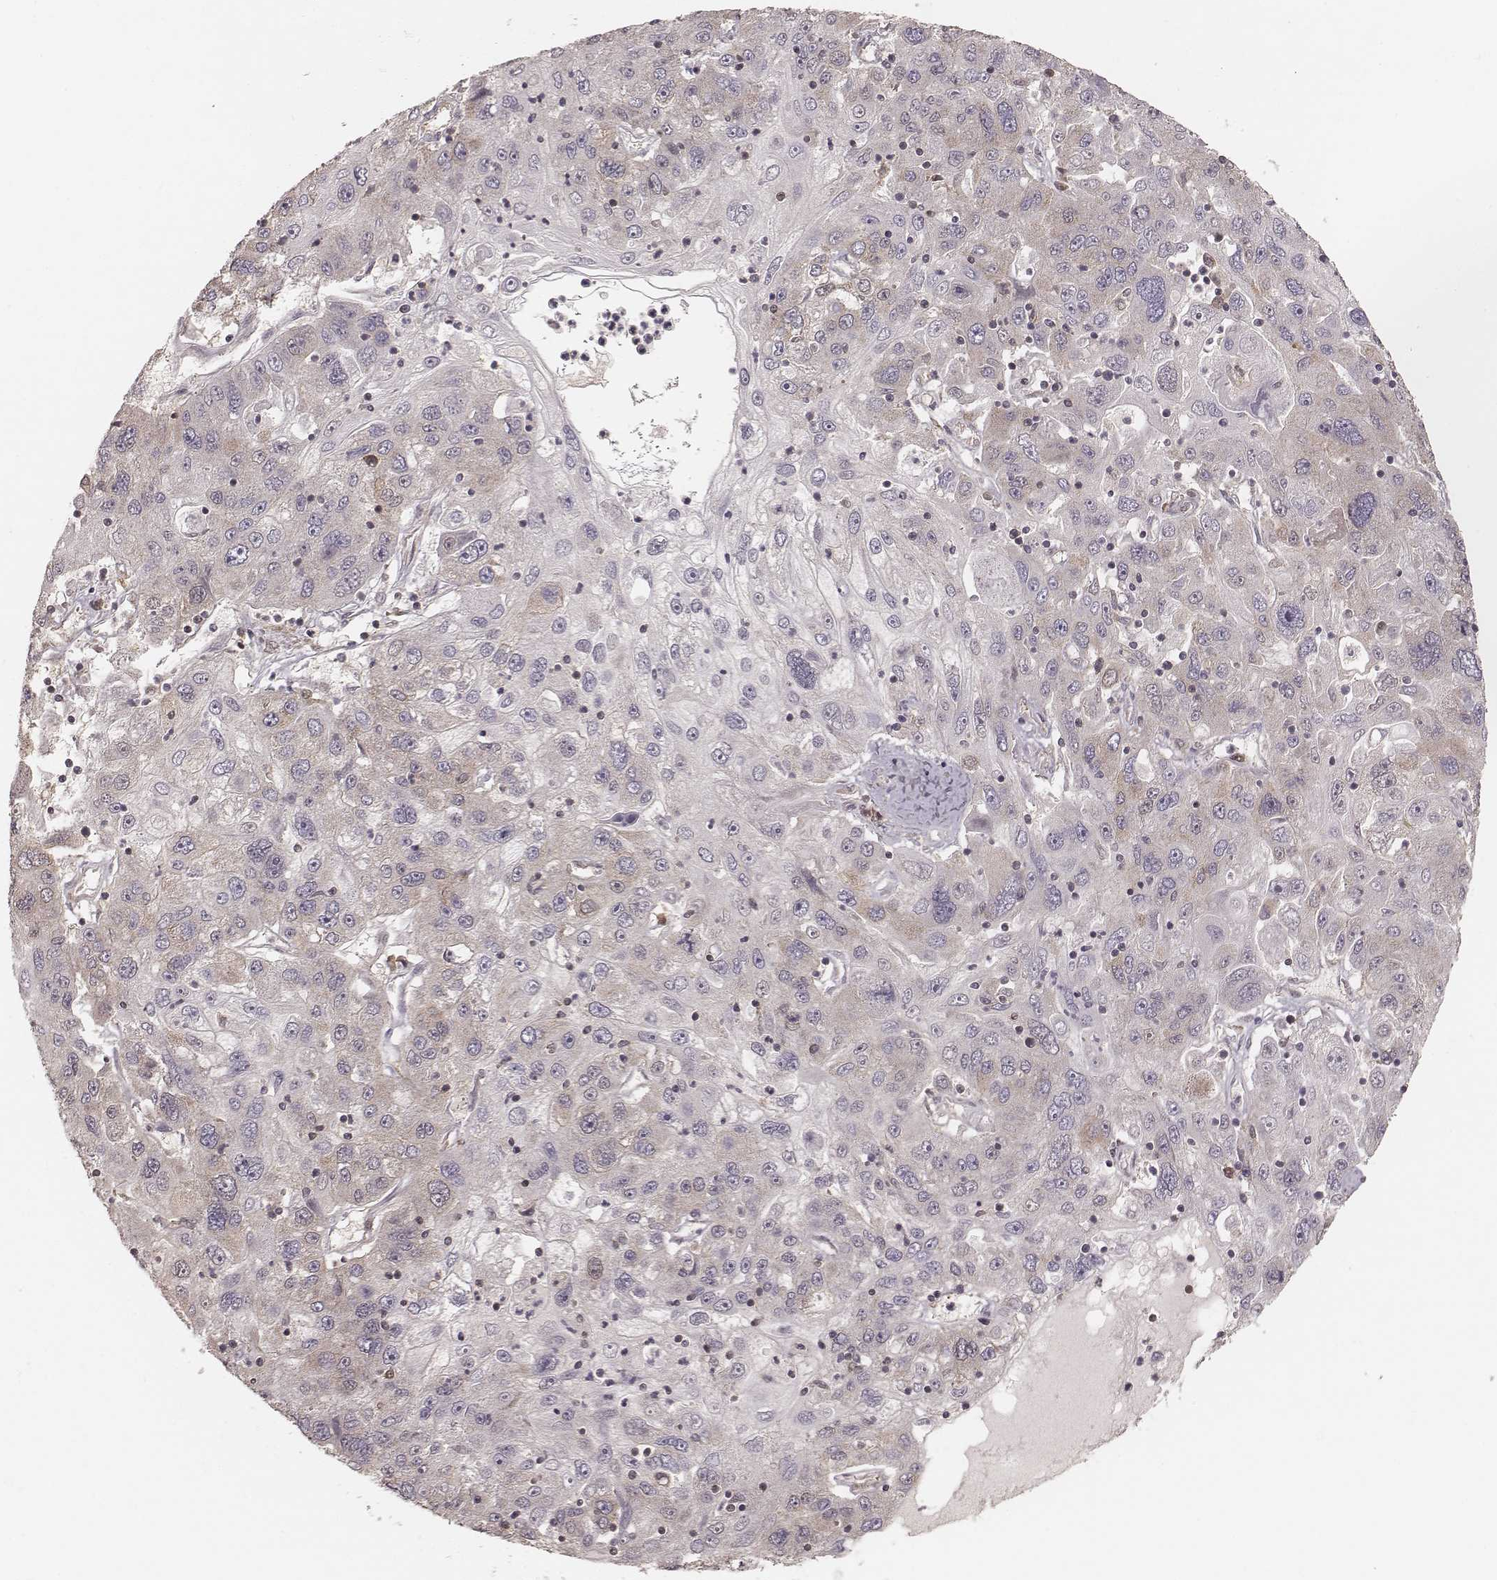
{"staining": {"intensity": "weak", "quantity": "<25%", "location": "cytoplasmic/membranous"}, "tissue": "stomach cancer", "cell_type": "Tumor cells", "image_type": "cancer", "snomed": [{"axis": "morphology", "description": "Adenocarcinoma, NOS"}, {"axis": "topography", "description": "Stomach"}], "caption": "Immunohistochemical staining of human stomach adenocarcinoma demonstrates no significant staining in tumor cells. The staining was performed using DAB (3,3'-diaminobenzidine) to visualize the protein expression in brown, while the nuclei were stained in blue with hematoxylin (Magnification: 20x).", "gene": "CARS1", "patient": {"sex": "male", "age": 56}}